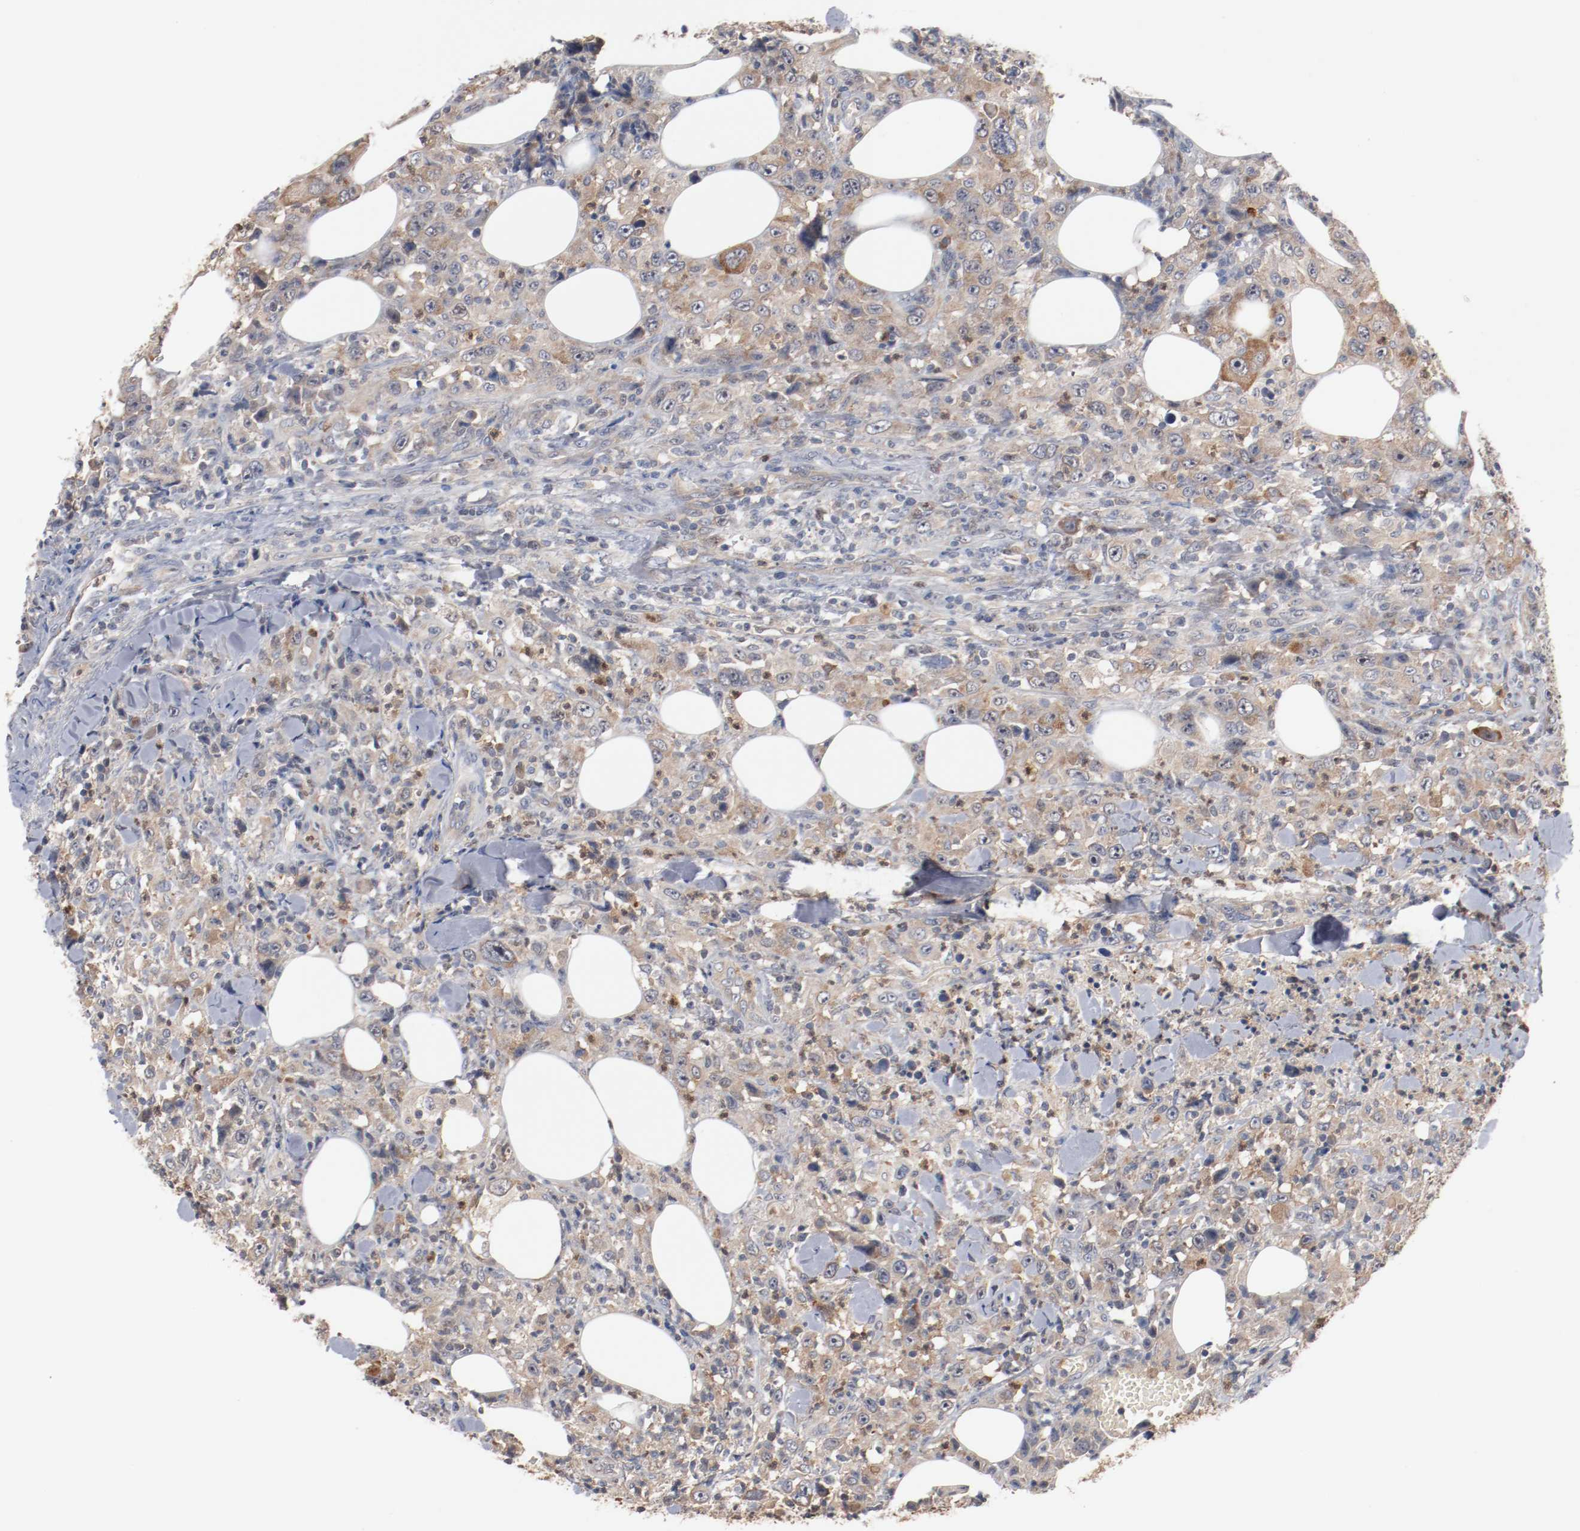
{"staining": {"intensity": "weak", "quantity": ">75%", "location": "cytoplasmic/membranous"}, "tissue": "thyroid cancer", "cell_type": "Tumor cells", "image_type": "cancer", "snomed": [{"axis": "morphology", "description": "Carcinoma, NOS"}, {"axis": "topography", "description": "Thyroid gland"}], "caption": "Immunohistochemical staining of human thyroid cancer shows weak cytoplasmic/membranous protein positivity in about >75% of tumor cells. (brown staining indicates protein expression, while blue staining denotes nuclei).", "gene": "RNASE11", "patient": {"sex": "female", "age": 77}}